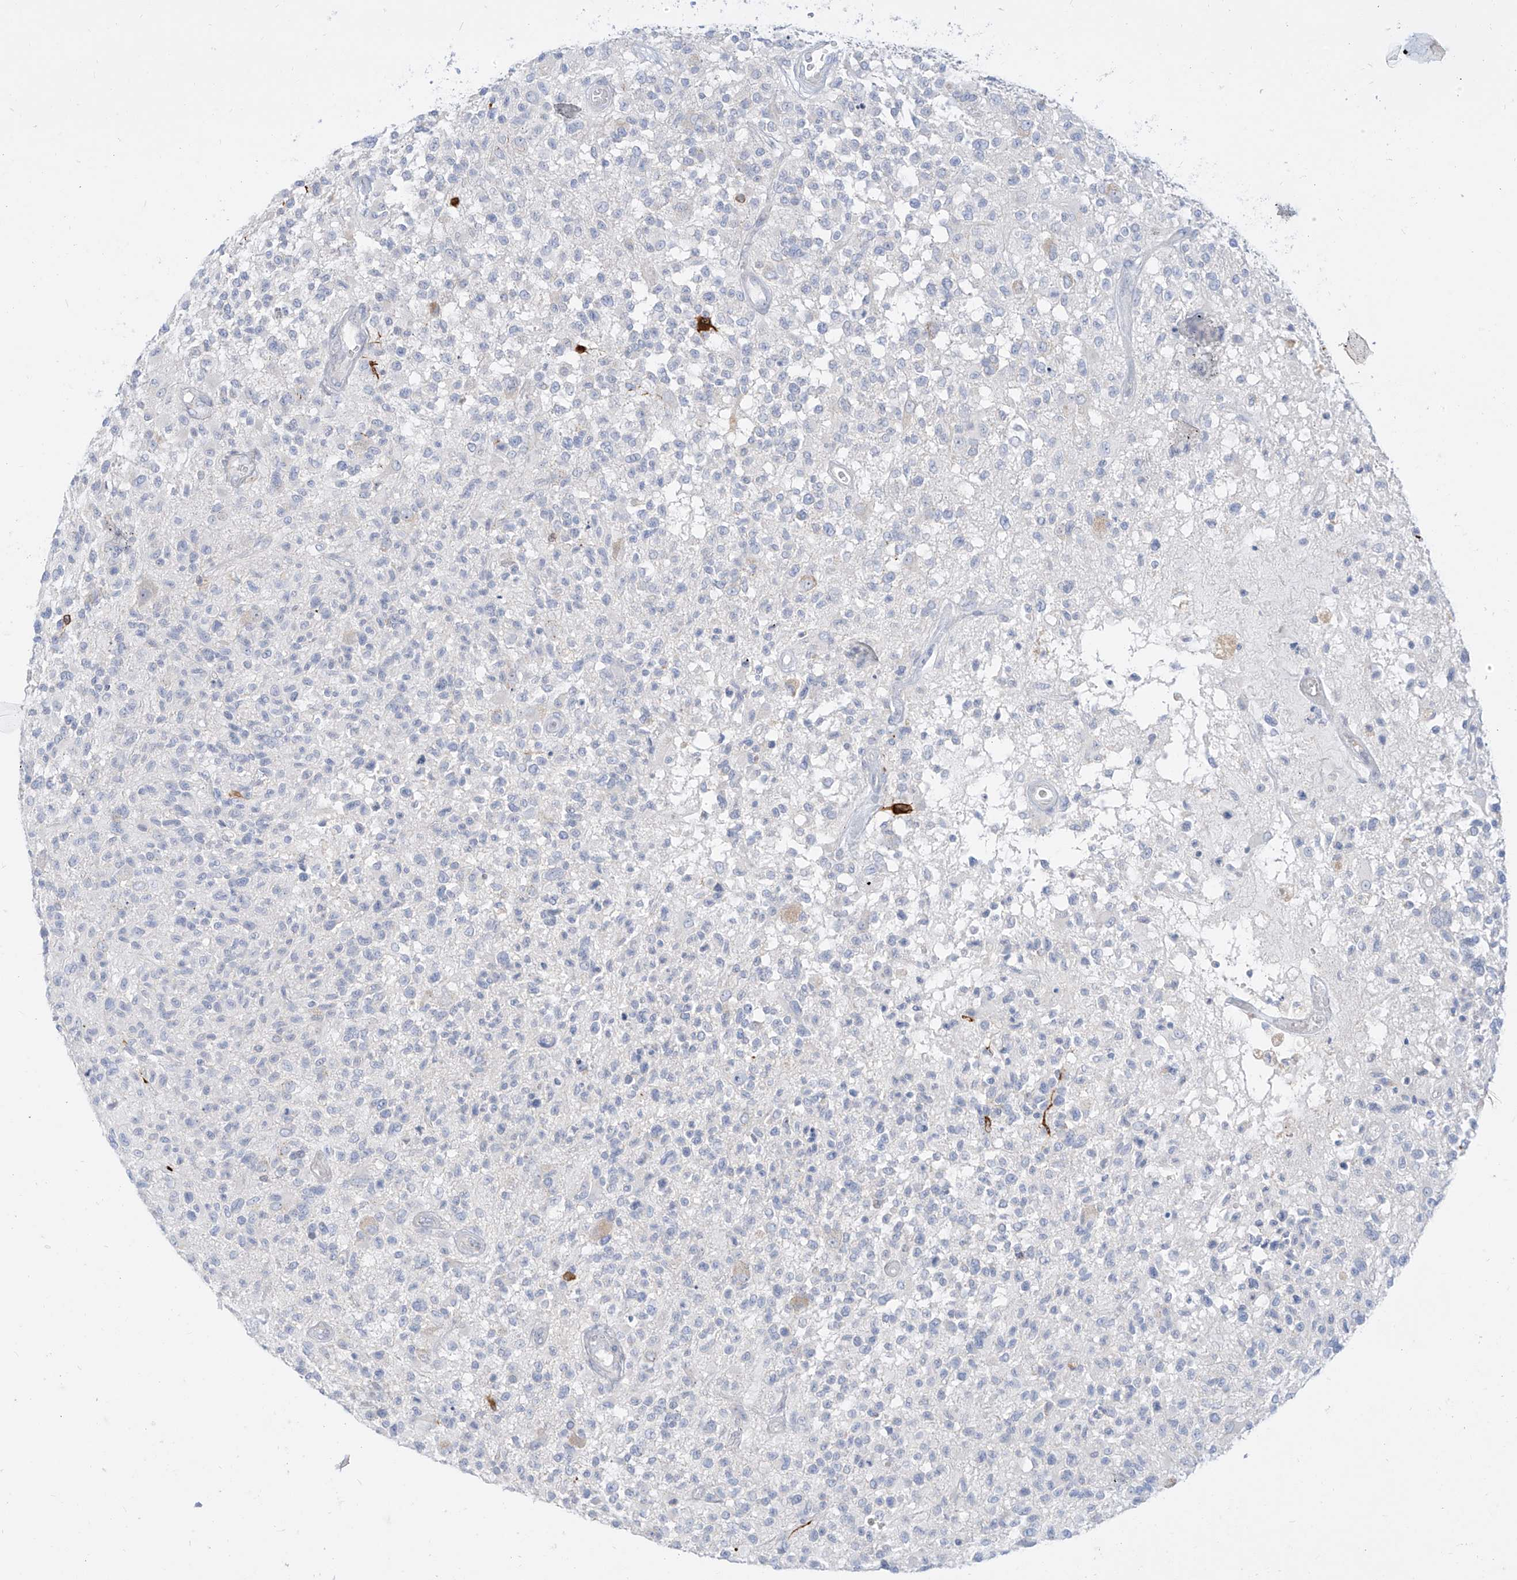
{"staining": {"intensity": "negative", "quantity": "none", "location": "none"}, "tissue": "glioma", "cell_type": "Tumor cells", "image_type": "cancer", "snomed": [{"axis": "morphology", "description": "Glioma, malignant, High grade"}, {"axis": "morphology", "description": "Glioblastoma, NOS"}, {"axis": "topography", "description": "Brain"}], "caption": "An image of glioma stained for a protein displays no brown staining in tumor cells.", "gene": "SYTL3", "patient": {"sex": "male", "age": 60}}